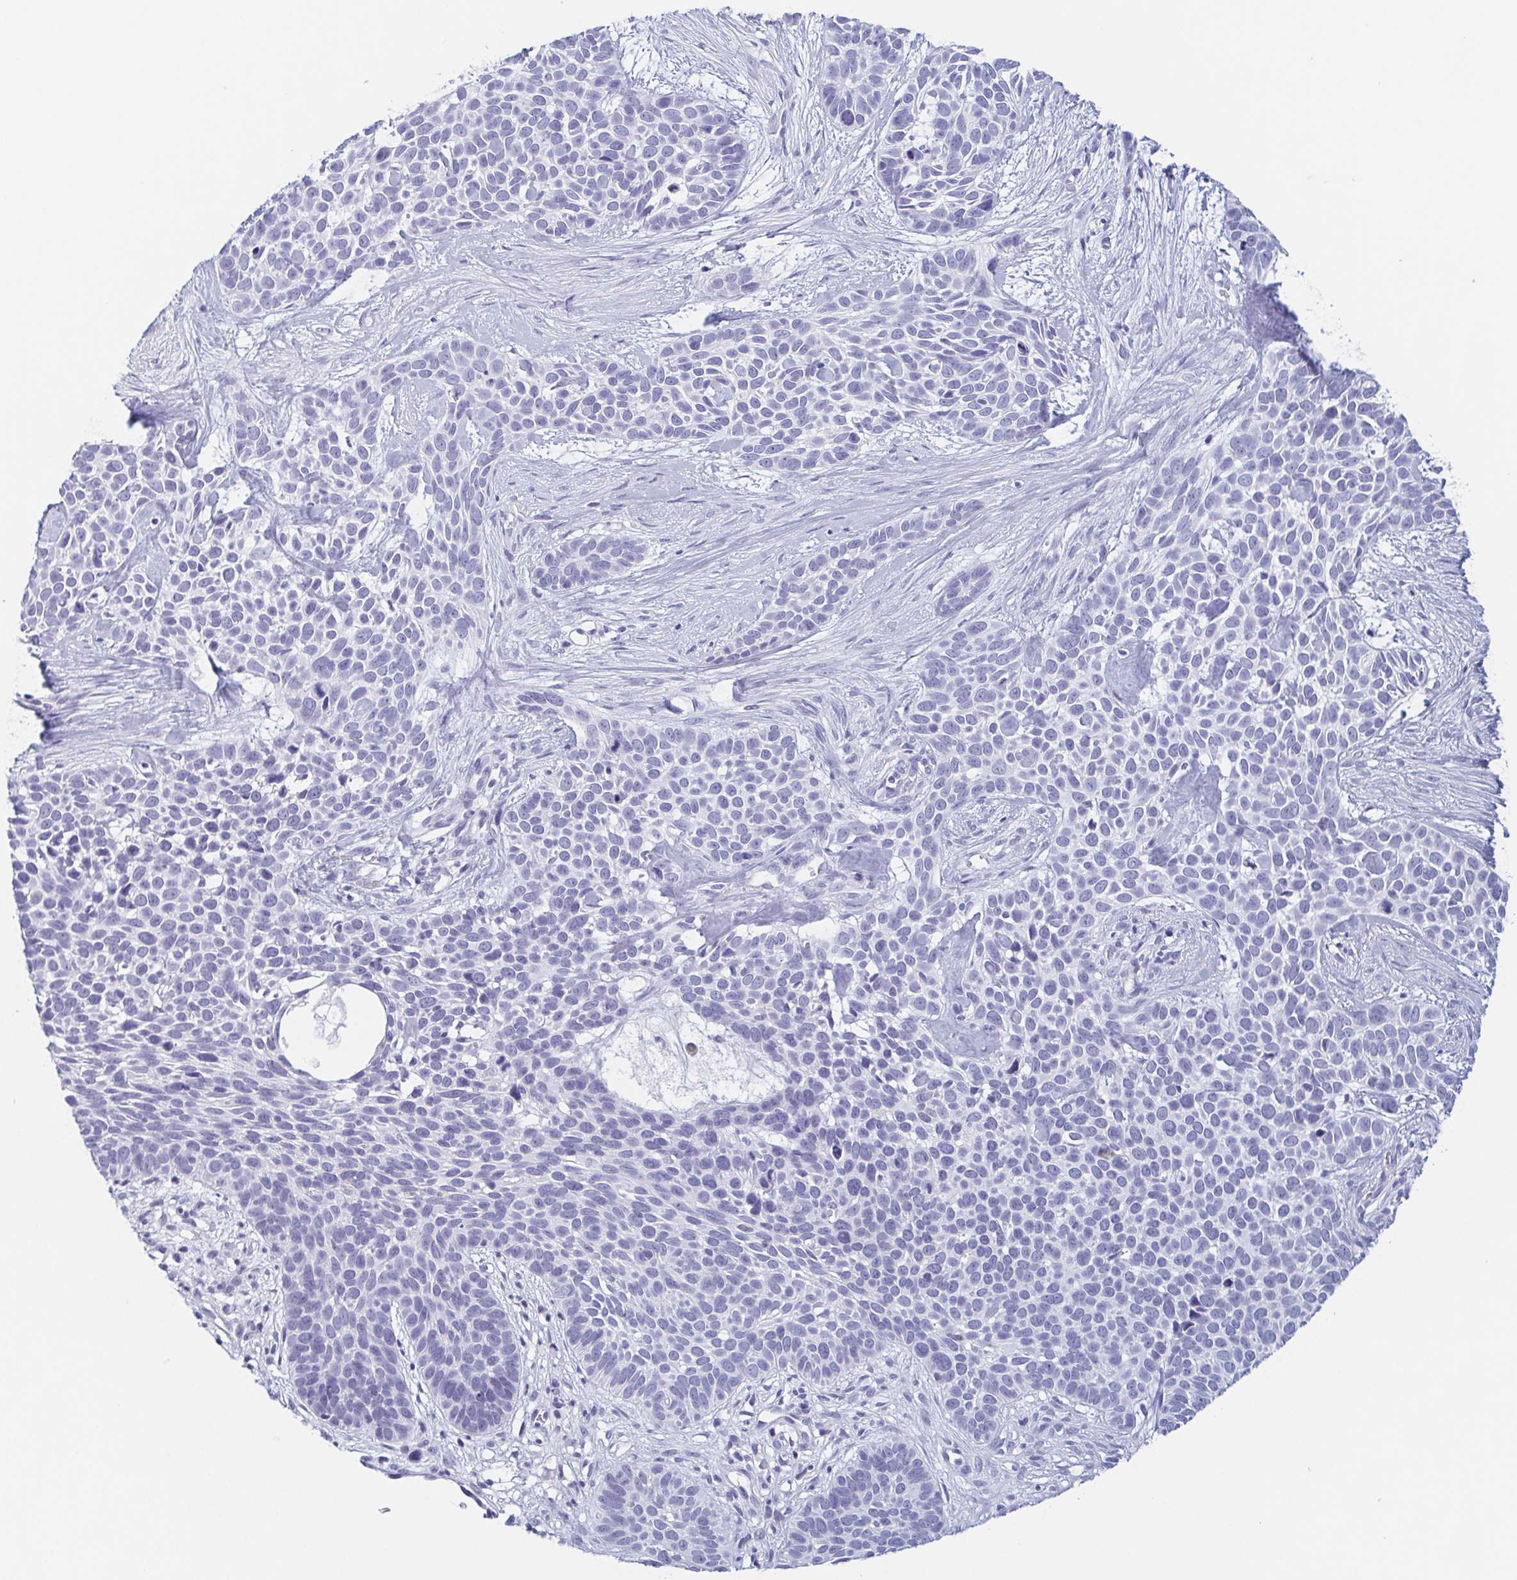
{"staining": {"intensity": "negative", "quantity": "none", "location": "none"}, "tissue": "skin cancer", "cell_type": "Tumor cells", "image_type": "cancer", "snomed": [{"axis": "morphology", "description": "Basal cell carcinoma"}, {"axis": "topography", "description": "Skin"}], "caption": "Tumor cells show no significant protein staining in skin cancer (basal cell carcinoma).", "gene": "REG4", "patient": {"sex": "male", "age": 69}}